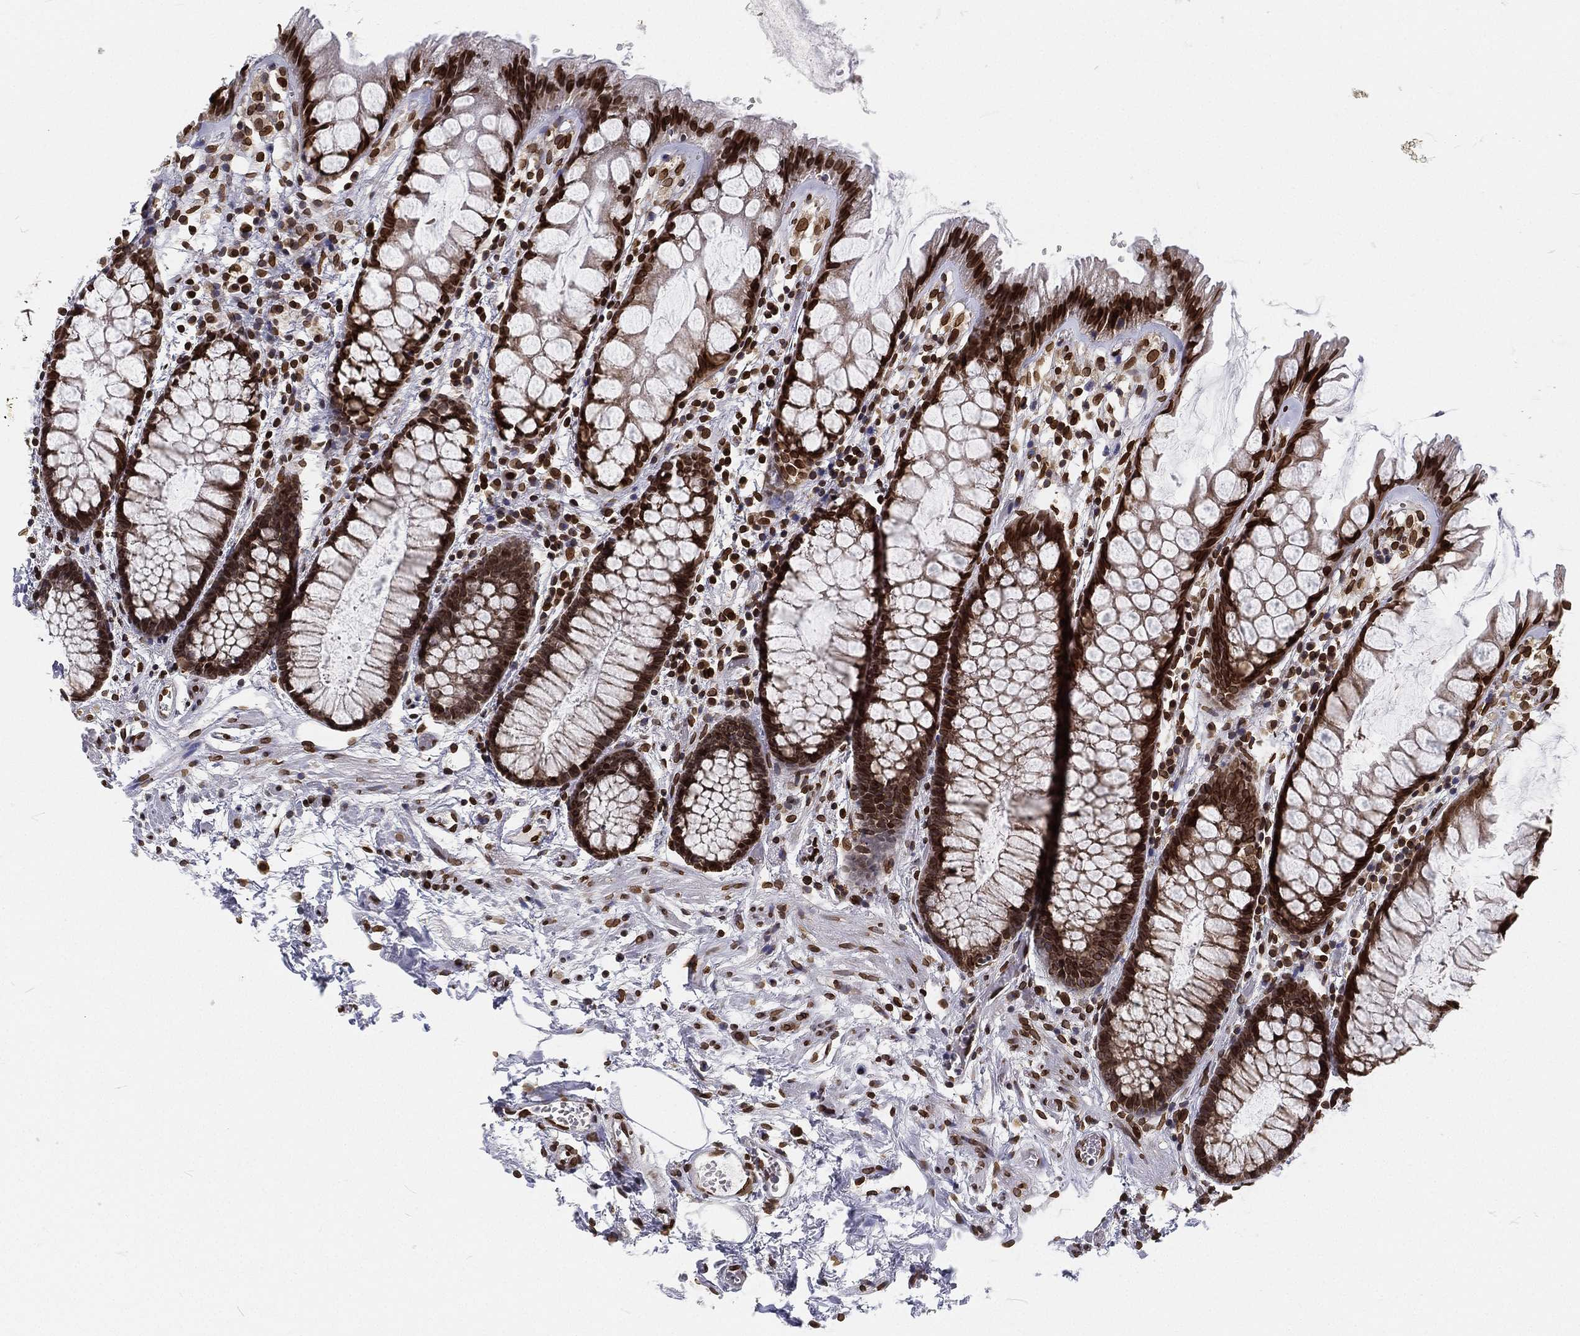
{"staining": {"intensity": "strong", "quantity": ">75%", "location": "nuclear"}, "tissue": "rectum", "cell_type": "Glandular cells", "image_type": "normal", "snomed": [{"axis": "morphology", "description": "Normal tissue, NOS"}, {"axis": "topography", "description": "Rectum"}], "caption": "Rectum stained with DAB IHC shows high levels of strong nuclear staining in approximately >75% of glandular cells. (IHC, brightfield microscopy, high magnification).", "gene": "PALB2", "patient": {"sex": "female", "age": 62}}